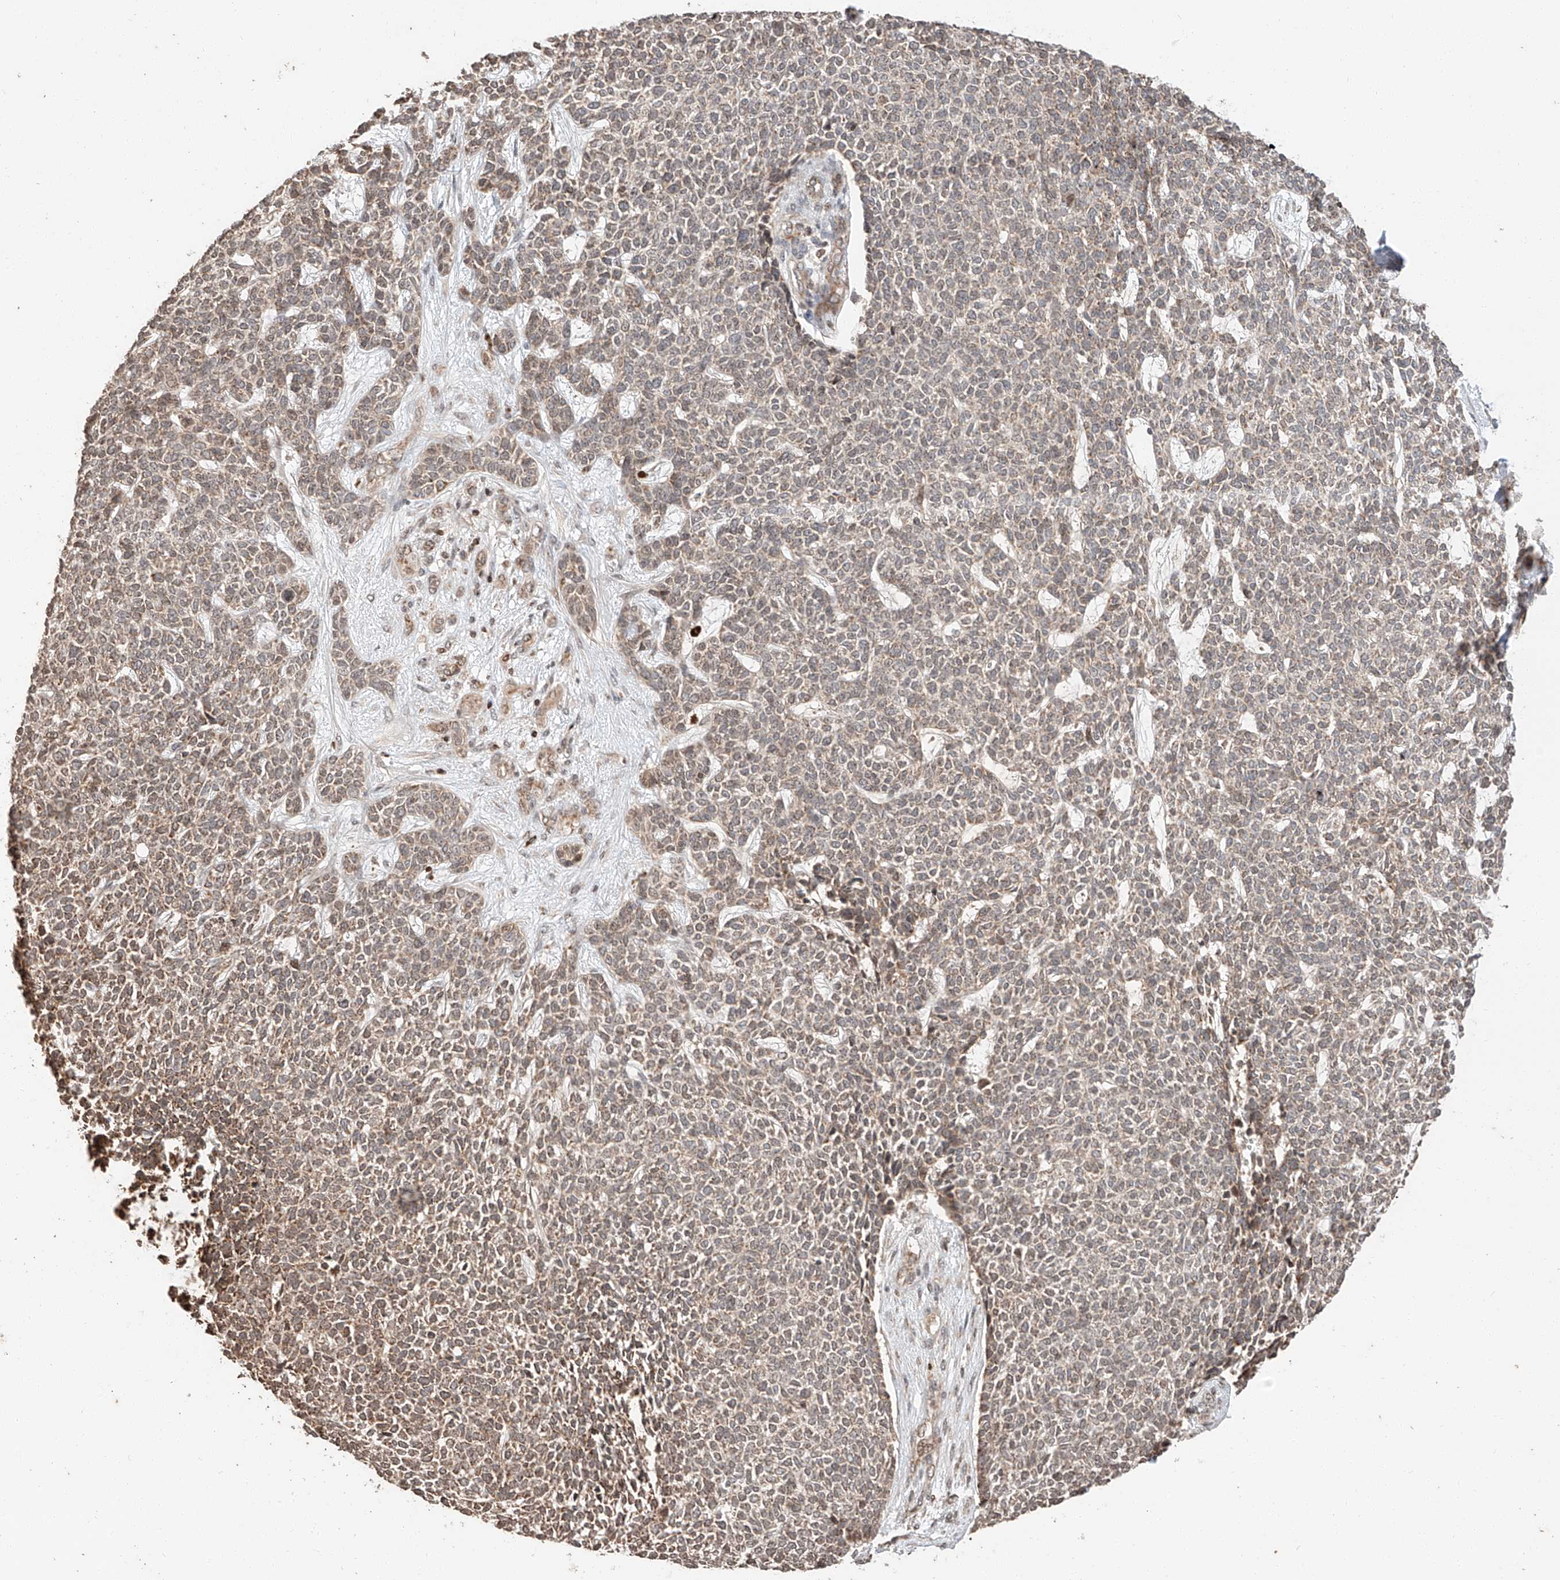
{"staining": {"intensity": "moderate", "quantity": "25%-75%", "location": "cytoplasmic/membranous"}, "tissue": "skin cancer", "cell_type": "Tumor cells", "image_type": "cancer", "snomed": [{"axis": "morphology", "description": "Basal cell carcinoma"}, {"axis": "topography", "description": "Skin"}], "caption": "An immunohistochemistry (IHC) histopathology image of tumor tissue is shown. Protein staining in brown shows moderate cytoplasmic/membranous positivity in basal cell carcinoma (skin) within tumor cells. (IHC, brightfield microscopy, high magnification).", "gene": "ARHGAP33", "patient": {"sex": "female", "age": 84}}